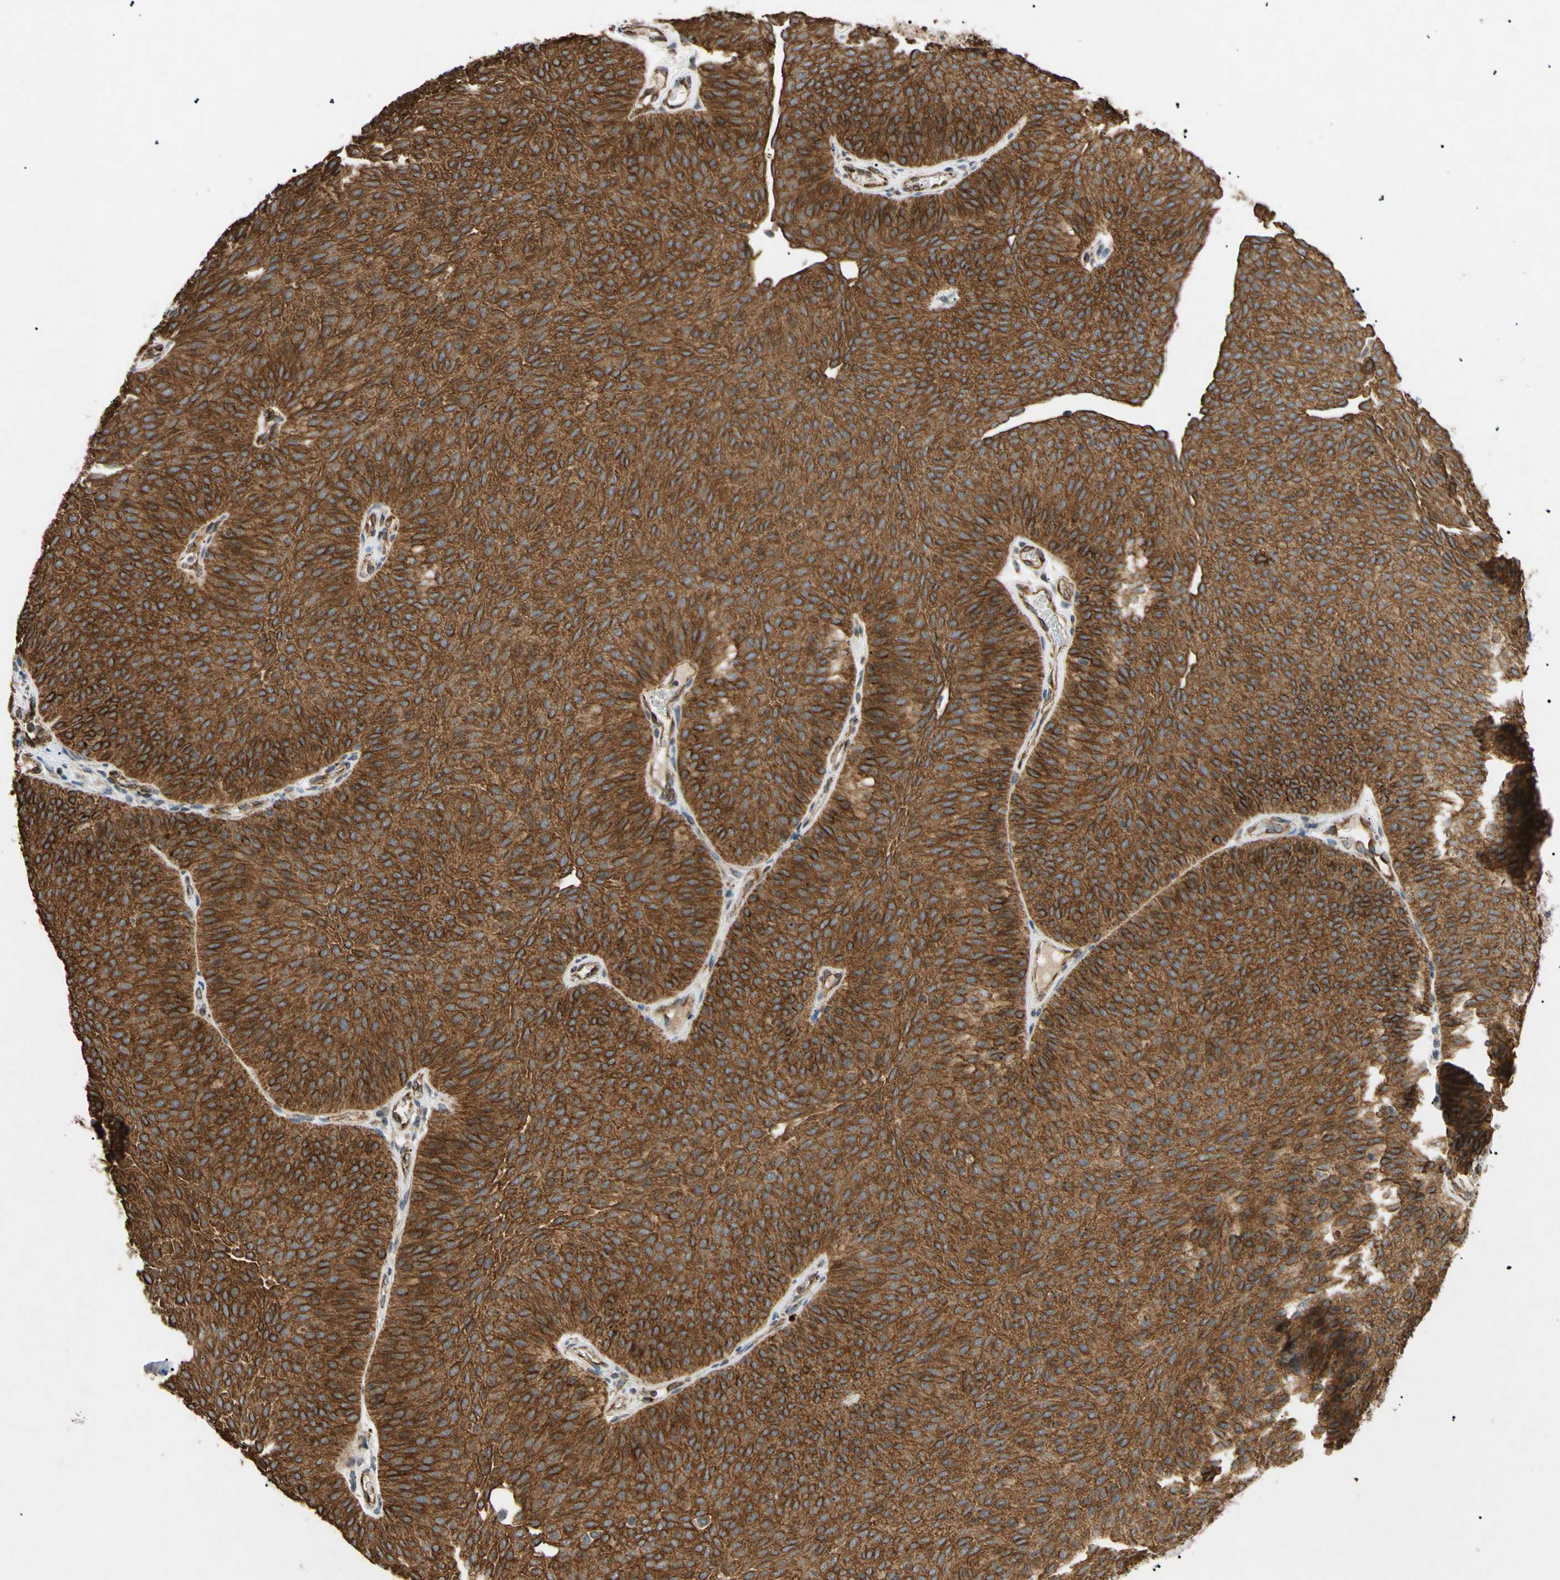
{"staining": {"intensity": "strong", "quantity": ">75%", "location": "cytoplasmic/membranous,nuclear"}, "tissue": "urothelial cancer", "cell_type": "Tumor cells", "image_type": "cancer", "snomed": [{"axis": "morphology", "description": "Urothelial carcinoma, Low grade"}, {"axis": "topography", "description": "Urinary bladder"}], "caption": "Brown immunohistochemical staining in urothelial cancer demonstrates strong cytoplasmic/membranous and nuclear staining in about >75% of tumor cells. Nuclei are stained in blue.", "gene": "TUBB4A", "patient": {"sex": "female", "age": 60}}